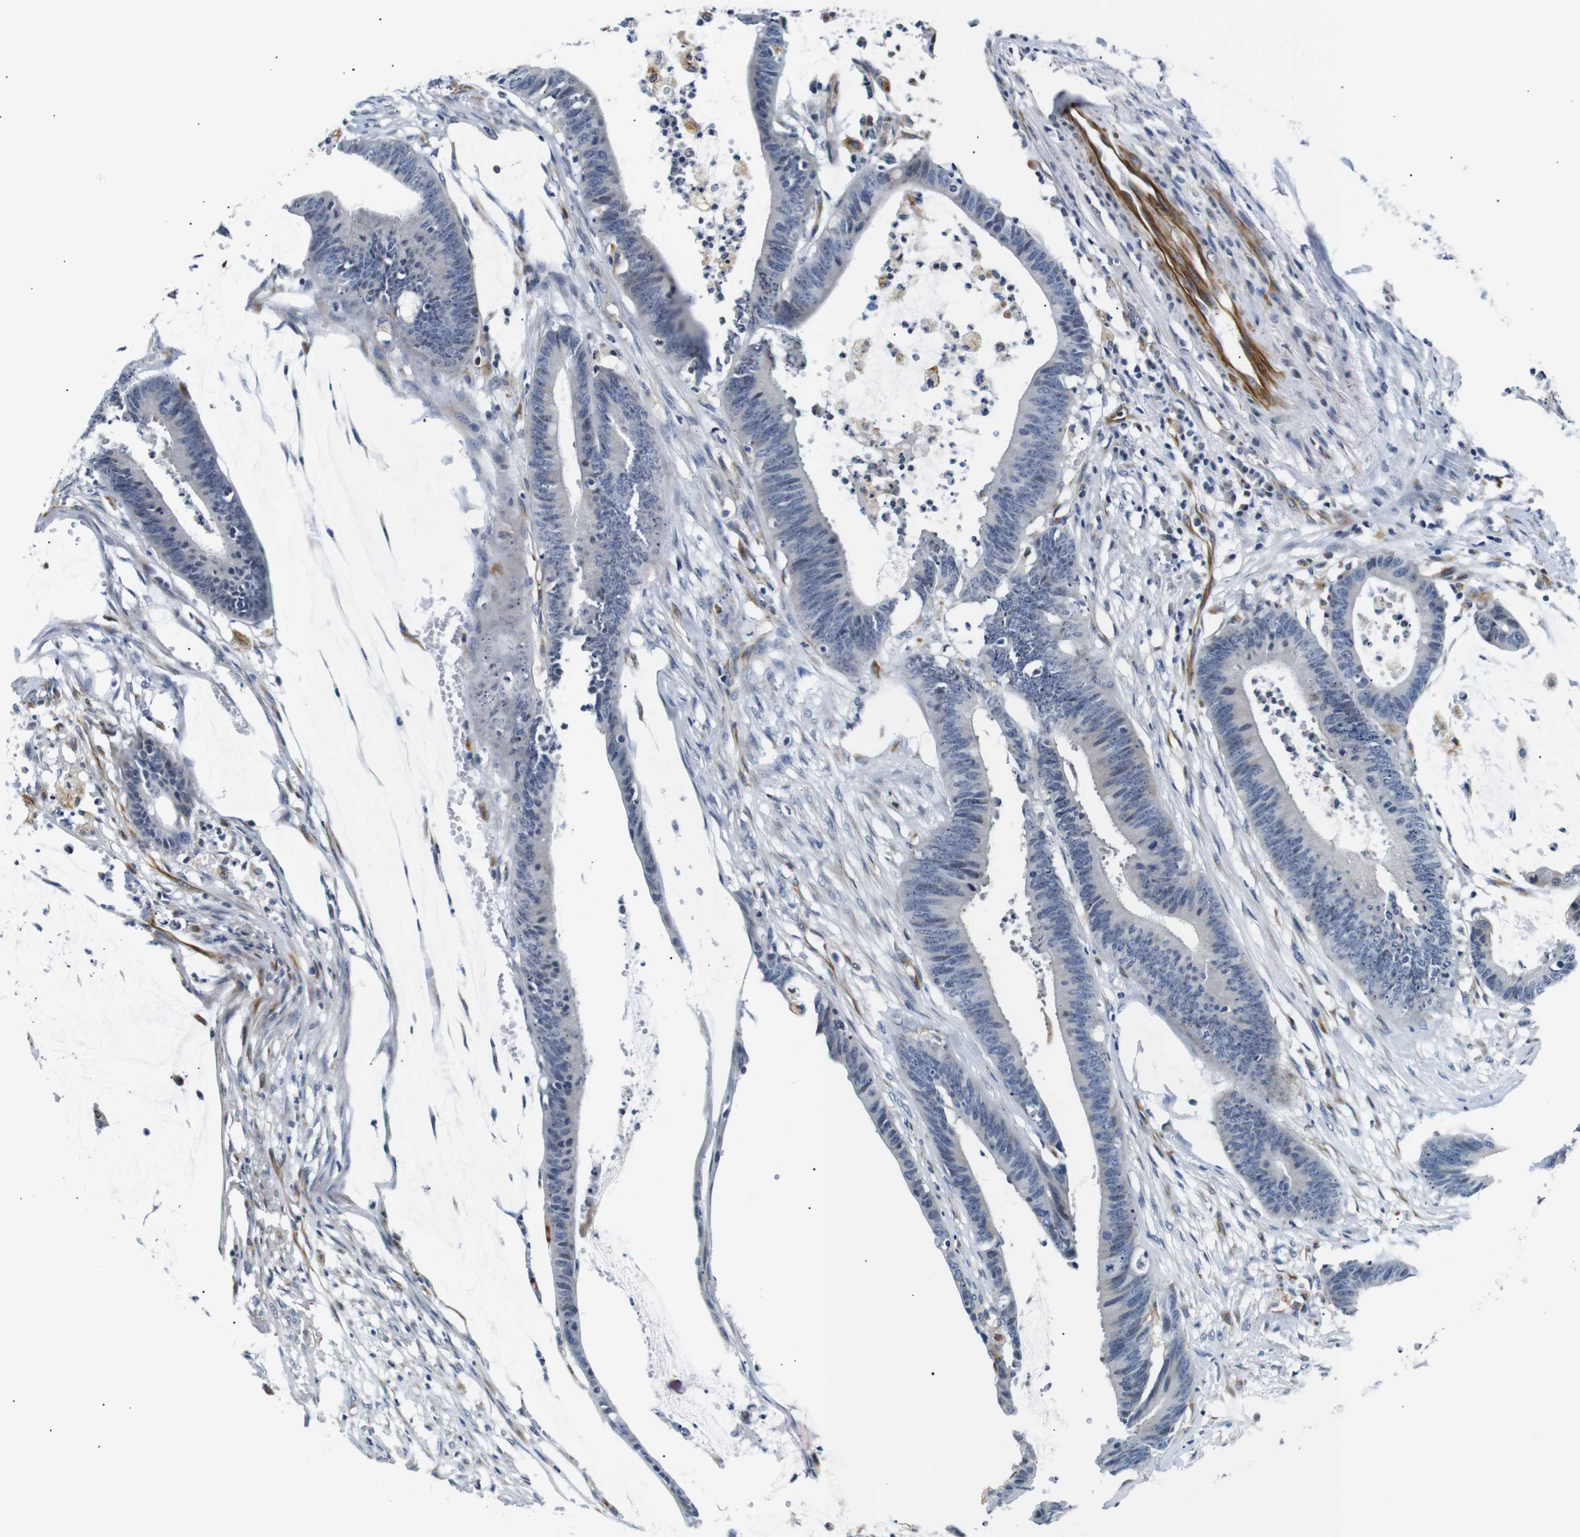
{"staining": {"intensity": "negative", "quantity": "none", "location": "none"}, "tissue": "colorectal cancer", "cell_type": "Tumor cells", "image_type": "cancer", "snomed": [{"axis": "morphology", "description": "Adenocarcinoma, NOS"}, {"axis": "topography", "description": "Rectum"}], "caption": "Adenocarcinoma (colorectal) was stained to show a protein in brown. There is no significant positivity in tumor cells.", "gene": "TAFA1", "patient": {"sex": "female", "age": 66}}